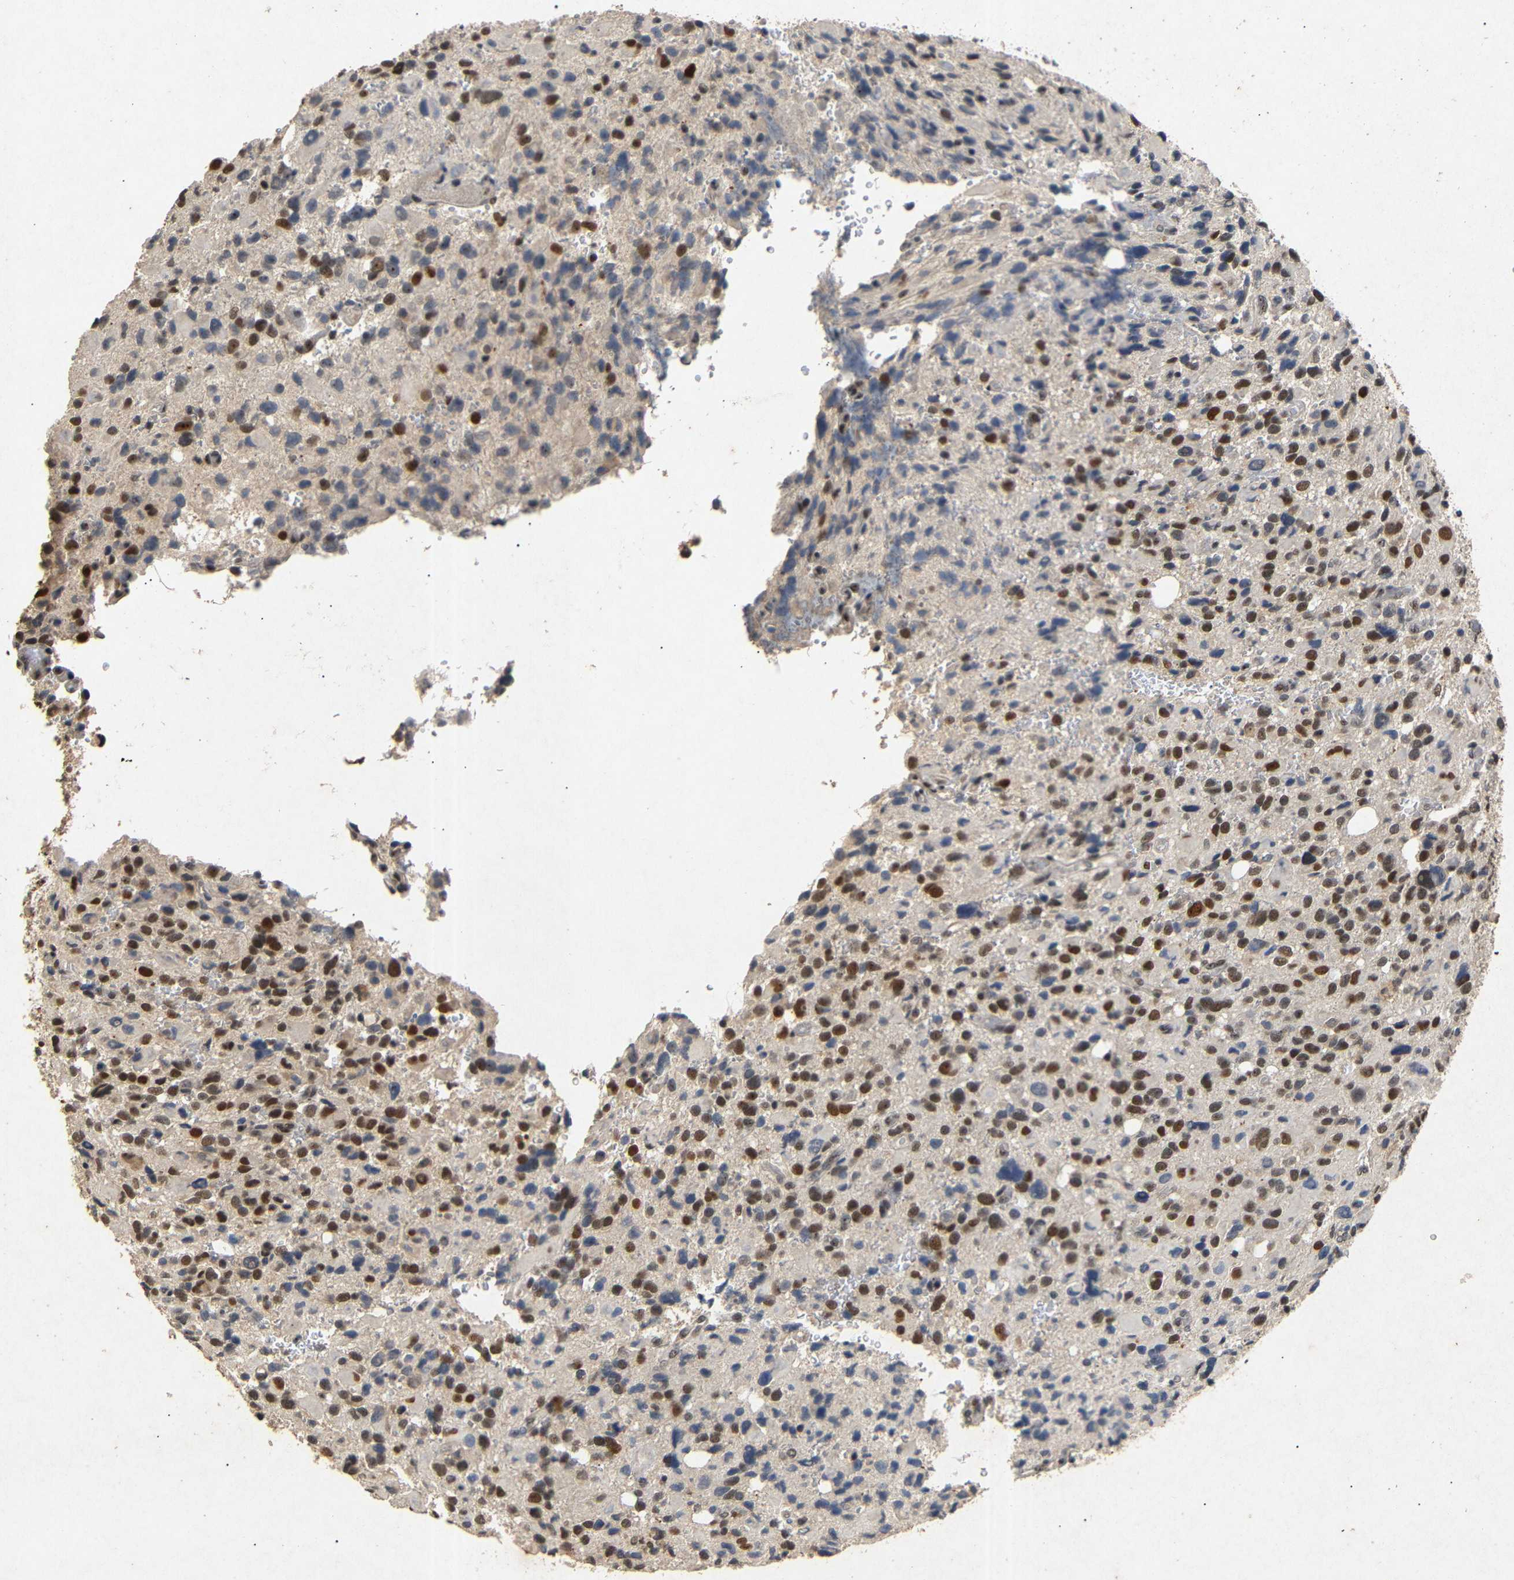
{"staining": {"intensity": "strong", "quantity": "25%-75%", "location": "nuclear"}, "tissue": "glioma", "cell_type": "Tumor cells", "image_type": "cancer", "snomed": [{"axis": "morphology", "description": "Glioma, malignant, High grade"}, {"axis": "topography", "description": "Brain"}], "caption": "This is an image of immunohistochemistry (IHC) staining of high-grade glioma (malignant), which shows strong expression in the nuclear of tumor cells.", "gene": "PARN", "patient": {"sex": "male", "age": 48}}